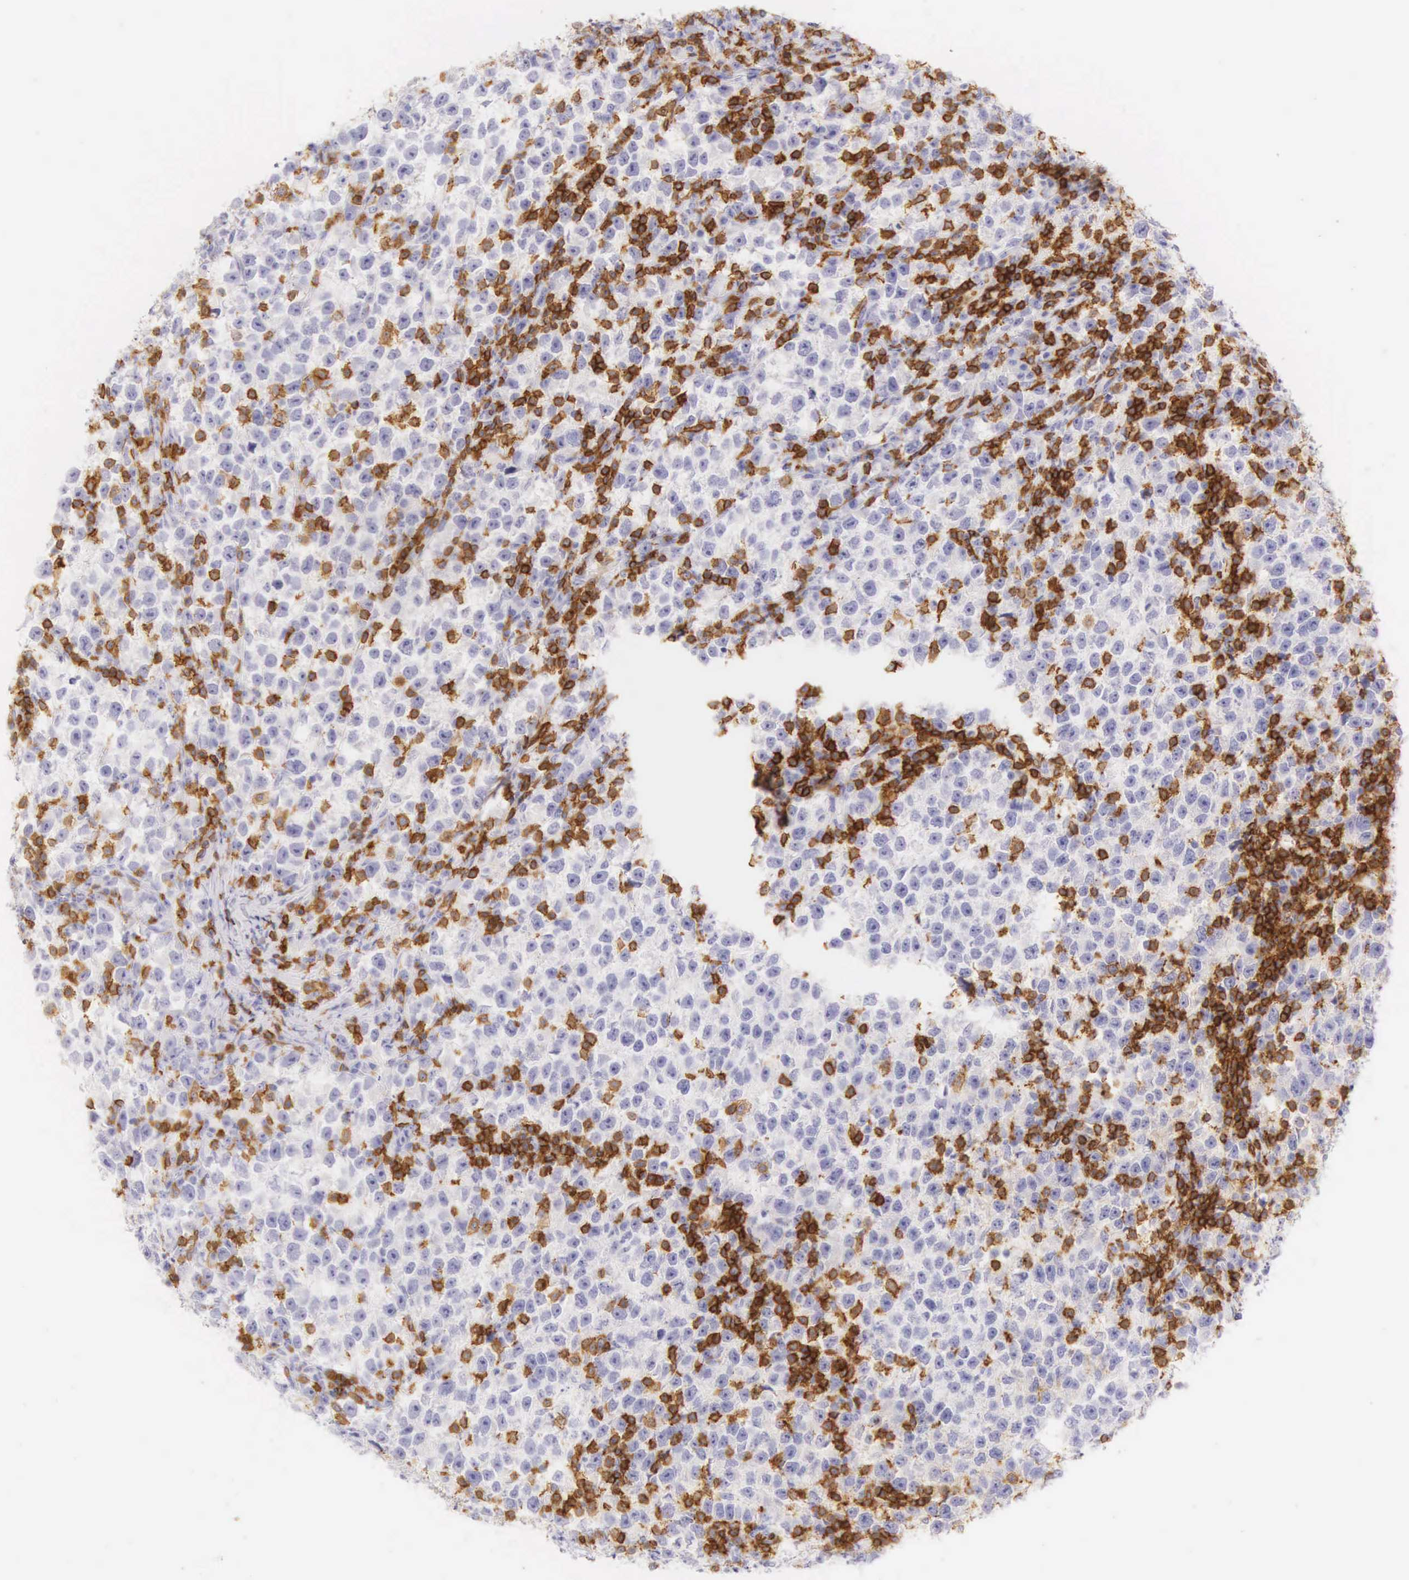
{"staining": {"intensity": "negative", "quantity": "none", "location": "none"}, "tissue": "testis cancer", "cell_type": "Tumor cells", "image_type": "cancer", "snomed": [{"axis": "morphology", "description": "Seminoma, NOS"}, {"axis": "topography", "description": "Testis"}], "caption": "High magnification brightfield microscopy of seminoma (testis) stained with DAB (brown) and counterstained with hematoxylin (blue): tumor cells show no significant expression.", "gene": "CD3E", "patient": {"sex": "male", "age": 43}}